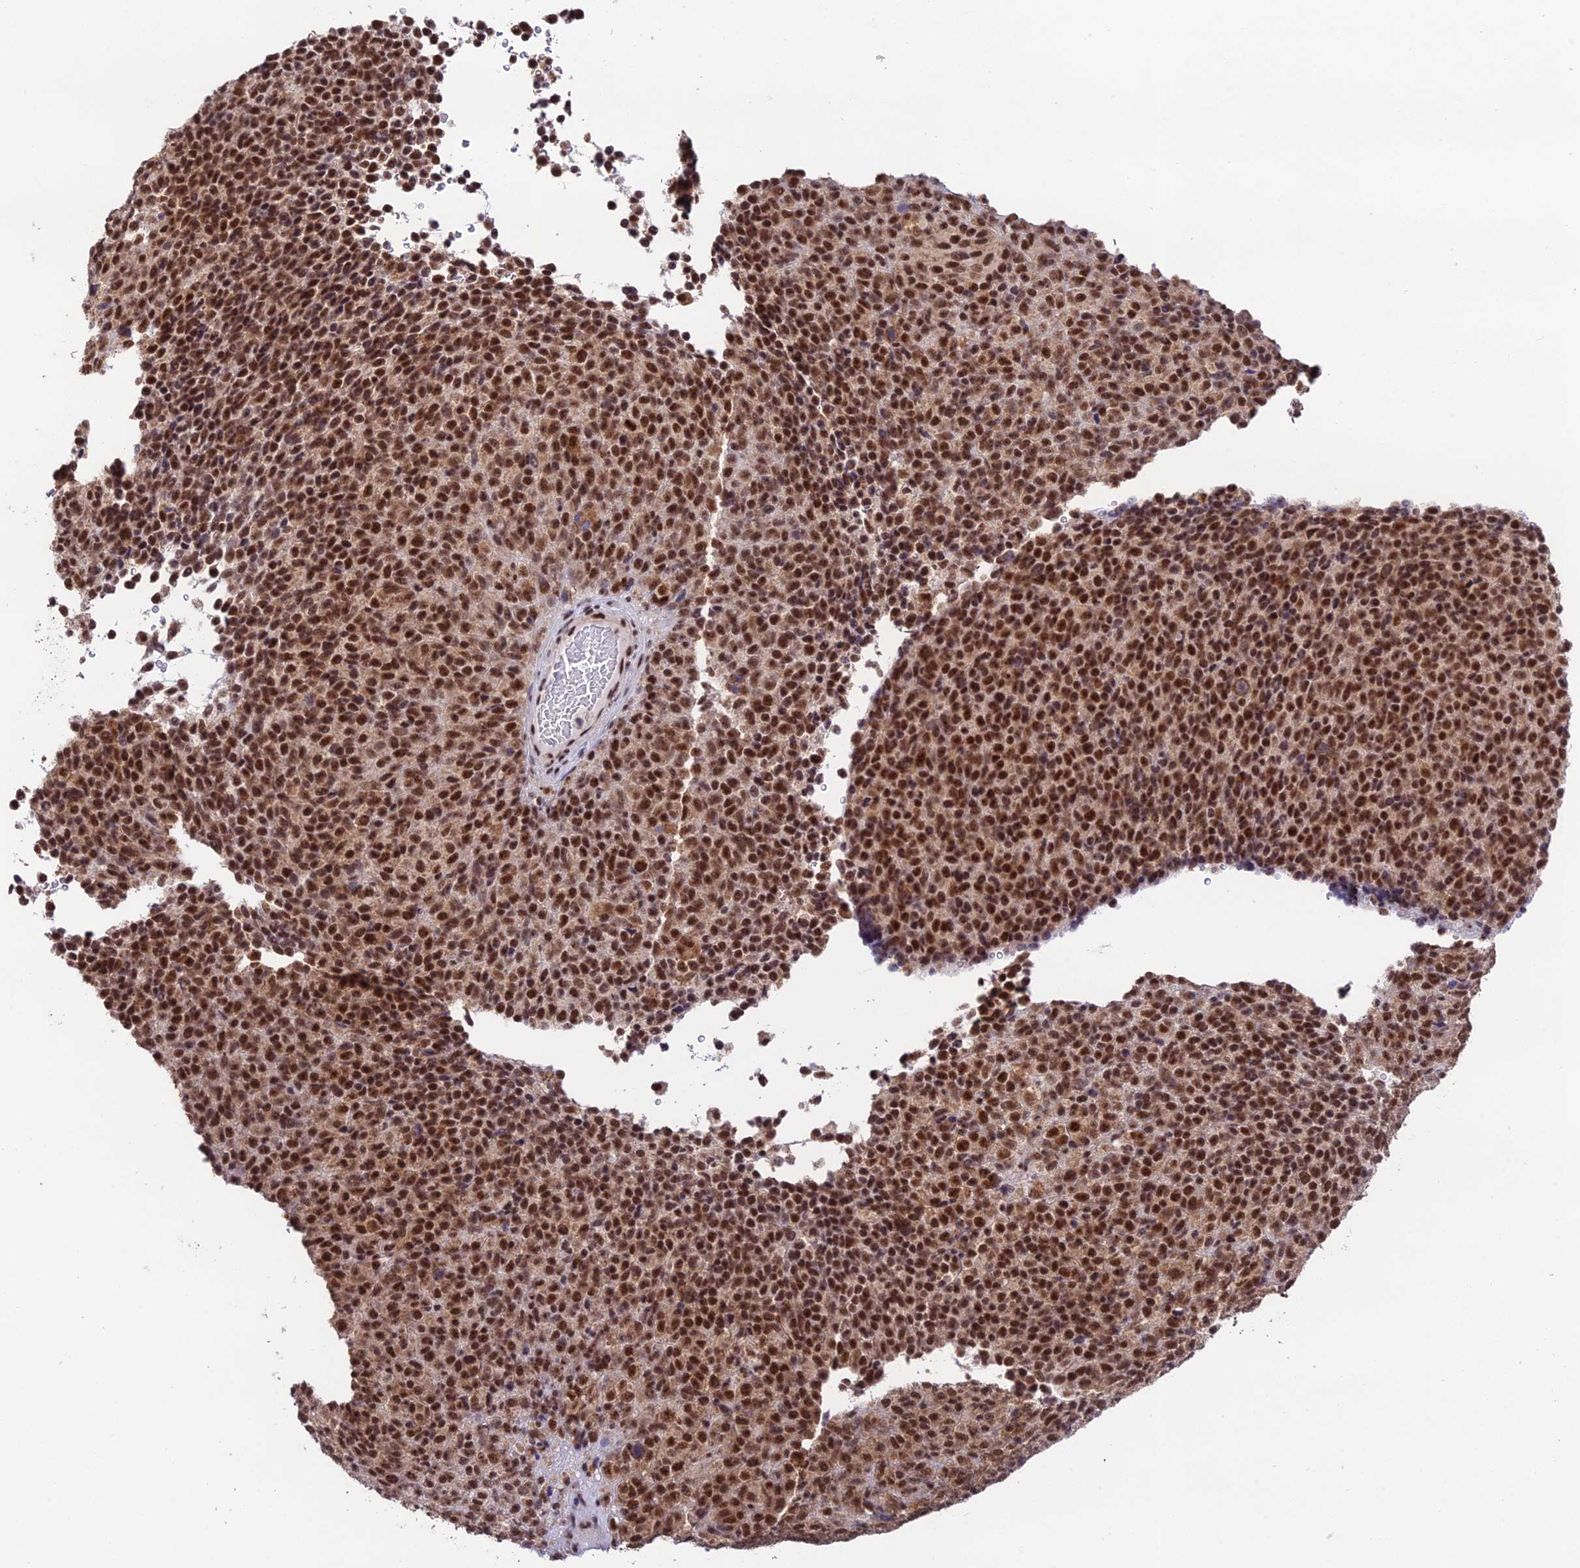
{"staining": {"intensity": "moderate", "quantity": ">75%", "location": "cytoplasmic/membranous,nuclear"}, "tissue": "melanoma", "cell_type": "Tumor cells", "image_type": "cancer", "snomed": [{"axis": "morphology", "description": "Malignant melanoma, Metastatic site"}, {"axis": "topography", "description": "Brain"}], "caption": "Tumor cells exhibit medium levels of moderate cytoplasmic/membranous and nuclear staining in about >75% of cells in melanoma. The staining is performed using DAB brown chromogen to label protein expression. The nuclei are counter-stained blue using hematoxylin.", "gene": "THOC7", "patient": {"sex": "female", "age": 56}}